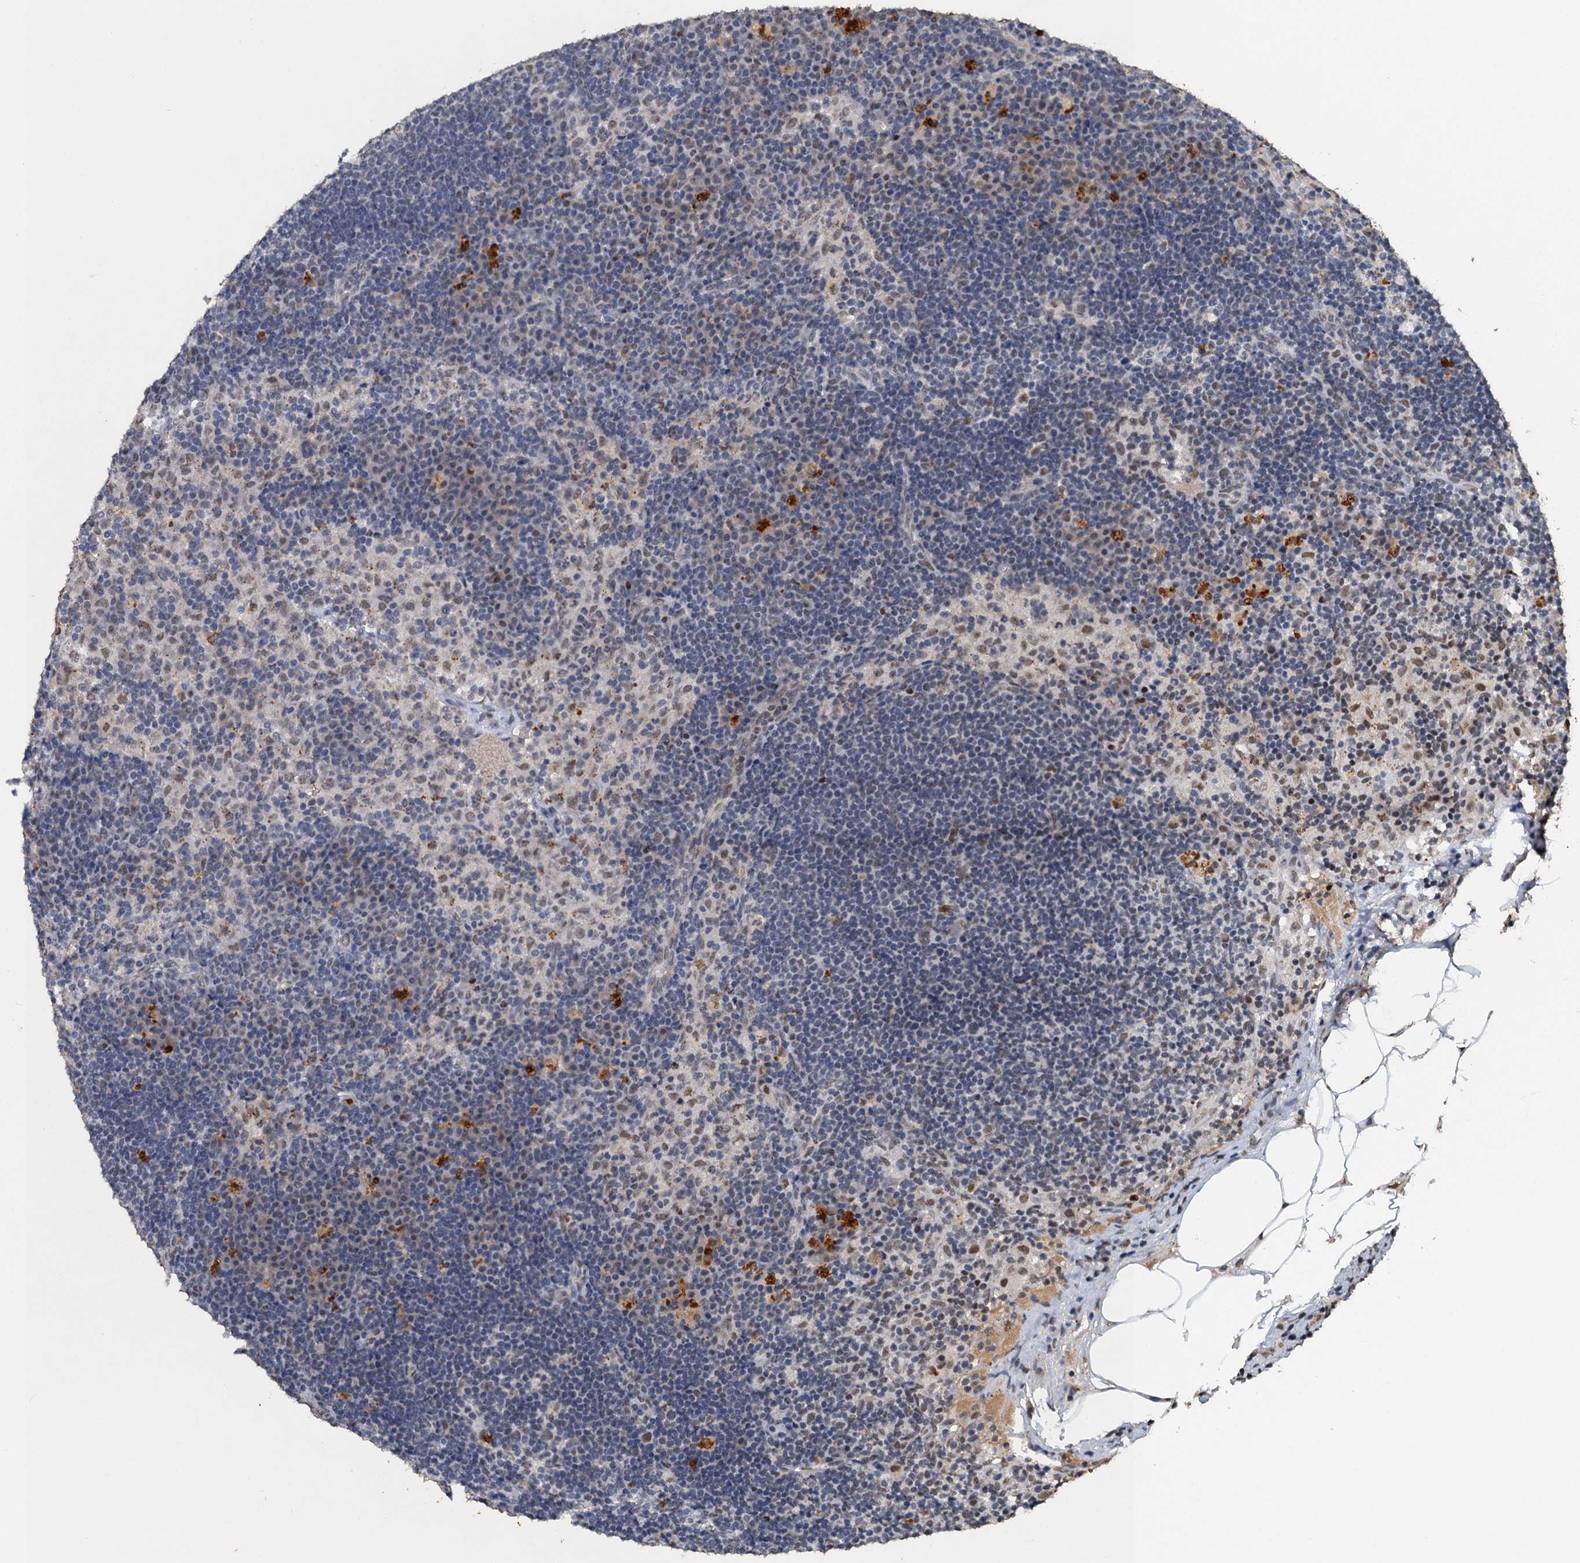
{"staining": {"intensity": "weak", "quantity": "<25%", "location": "nuclear"}, "tissue": "lymph node", "cell_type": "Germinal center cells", "image_type": "normal", "snomed": [{"axis": "morphology", "description": "Normal tissue, NOS"}, {"axis": "topography", "description": "Lymph node"}], "caption": "A micrograph of human lymph node is negative for staining in germinal center cells. The staining was performed using DAB to visualize the protein expression in brown, while the nuclei were stained in blue with hematoxylin (Magnification: 20x).", "gene": "CSTF3", "patient": {"sex": "female", "age": 70}}